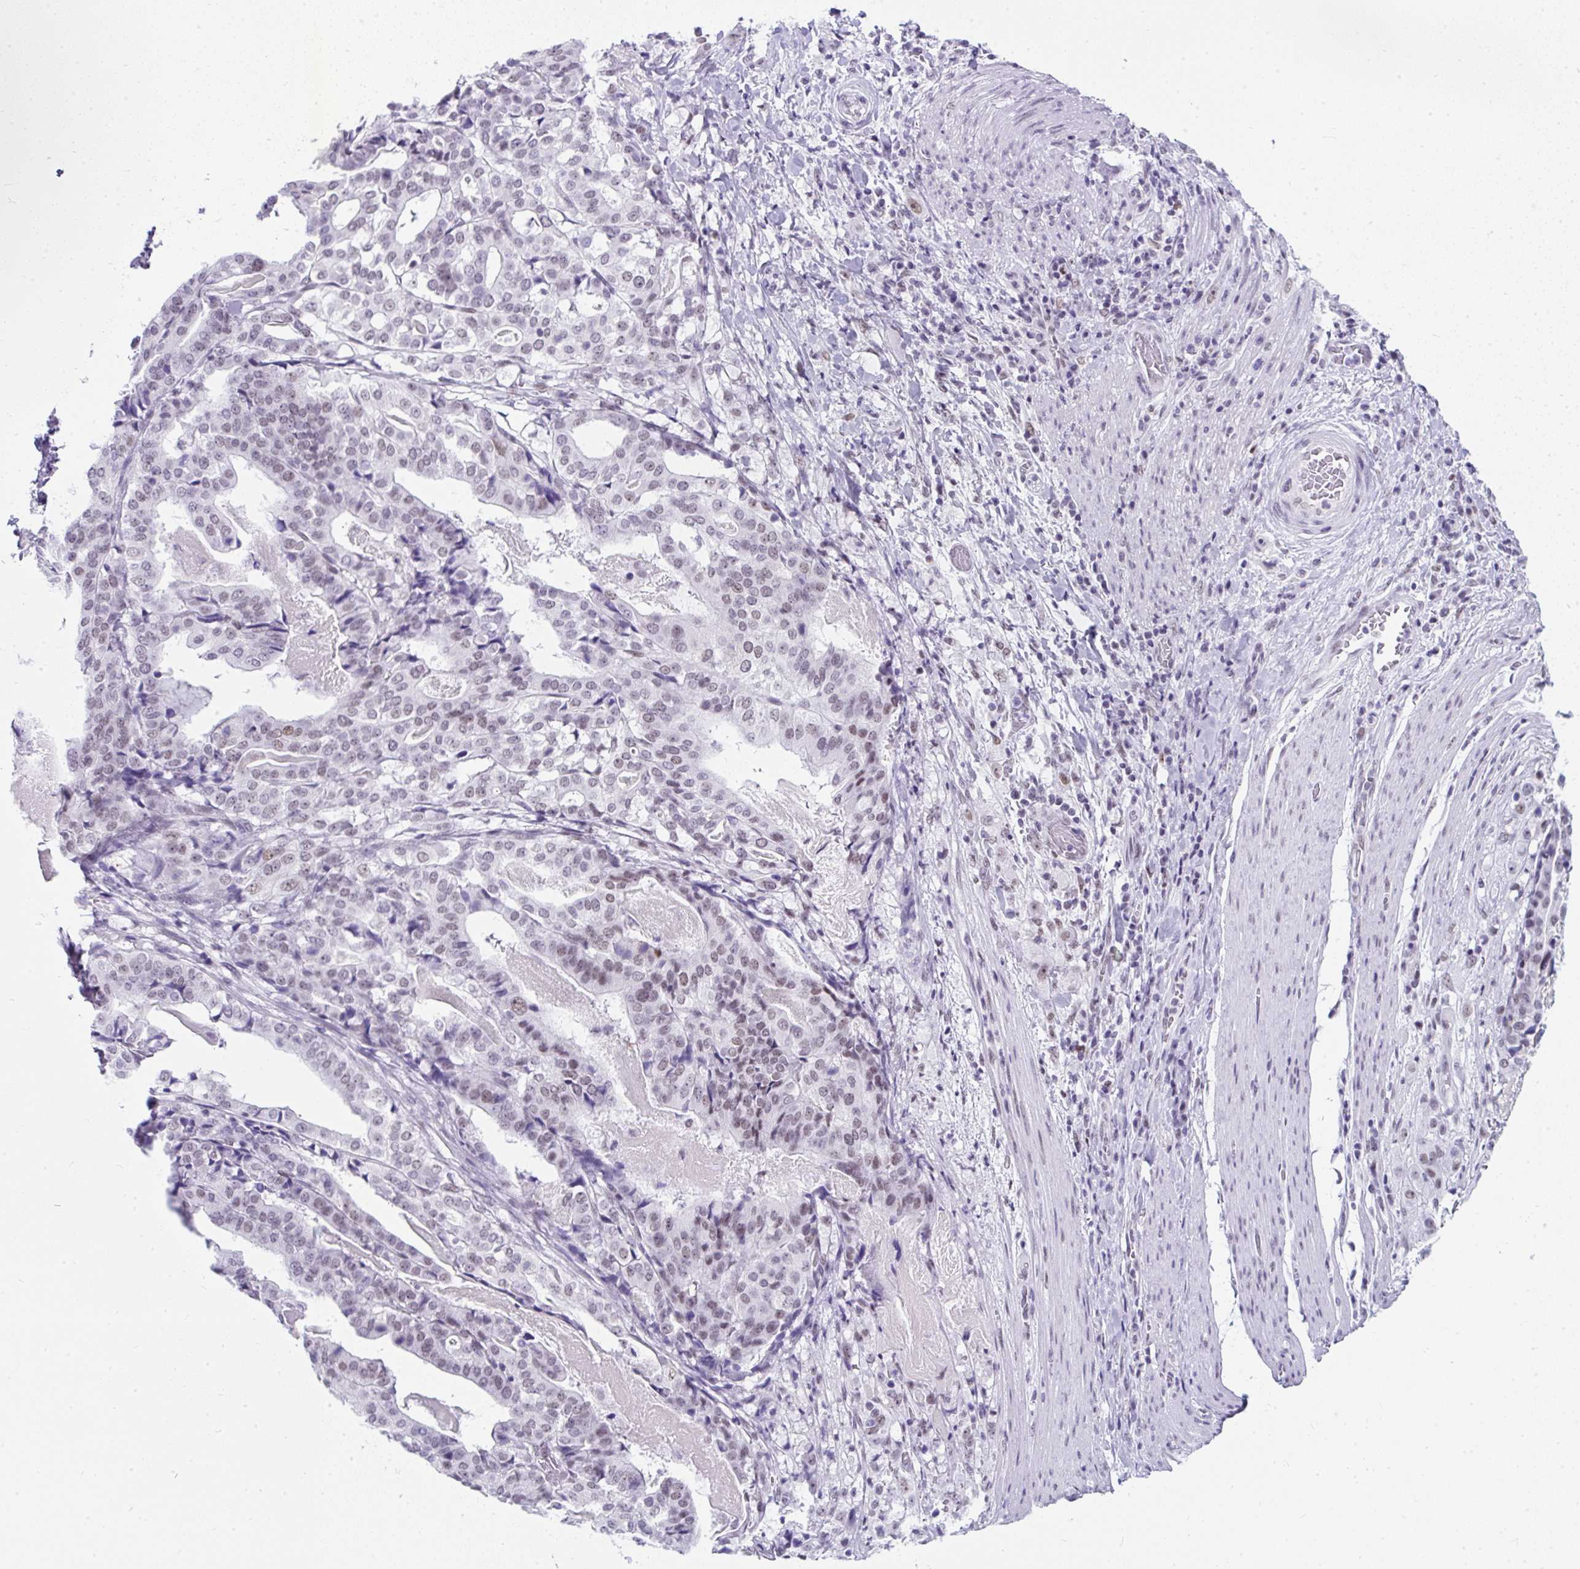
{"staining": {"intensity": "weak", "quantity": "<25%", "location": "nuclear"}, "tissue": "stomach cancer", "cell_type": "Tumor cells", "image_type": "cancer", "snomed": [{"axis": "morphology", "description": "Adenocarcinoma, NOS"}, {"axis": "topography", "description": "Stomach"}], "caption": "This histopathology image is of adenocarcinoma (stomach) stained with immunohistochemistry to label a protein in brown with the nuclei are counter-stained blue. There is no staining in tumor cells. The staining is performed using DAB (3,3'-diaminobenzidine) brown chromogen with nuclei counter-stained in using hematoxylin.", "gene": "PLCXD2", "patient": {"sex": "male", "age": 48}}